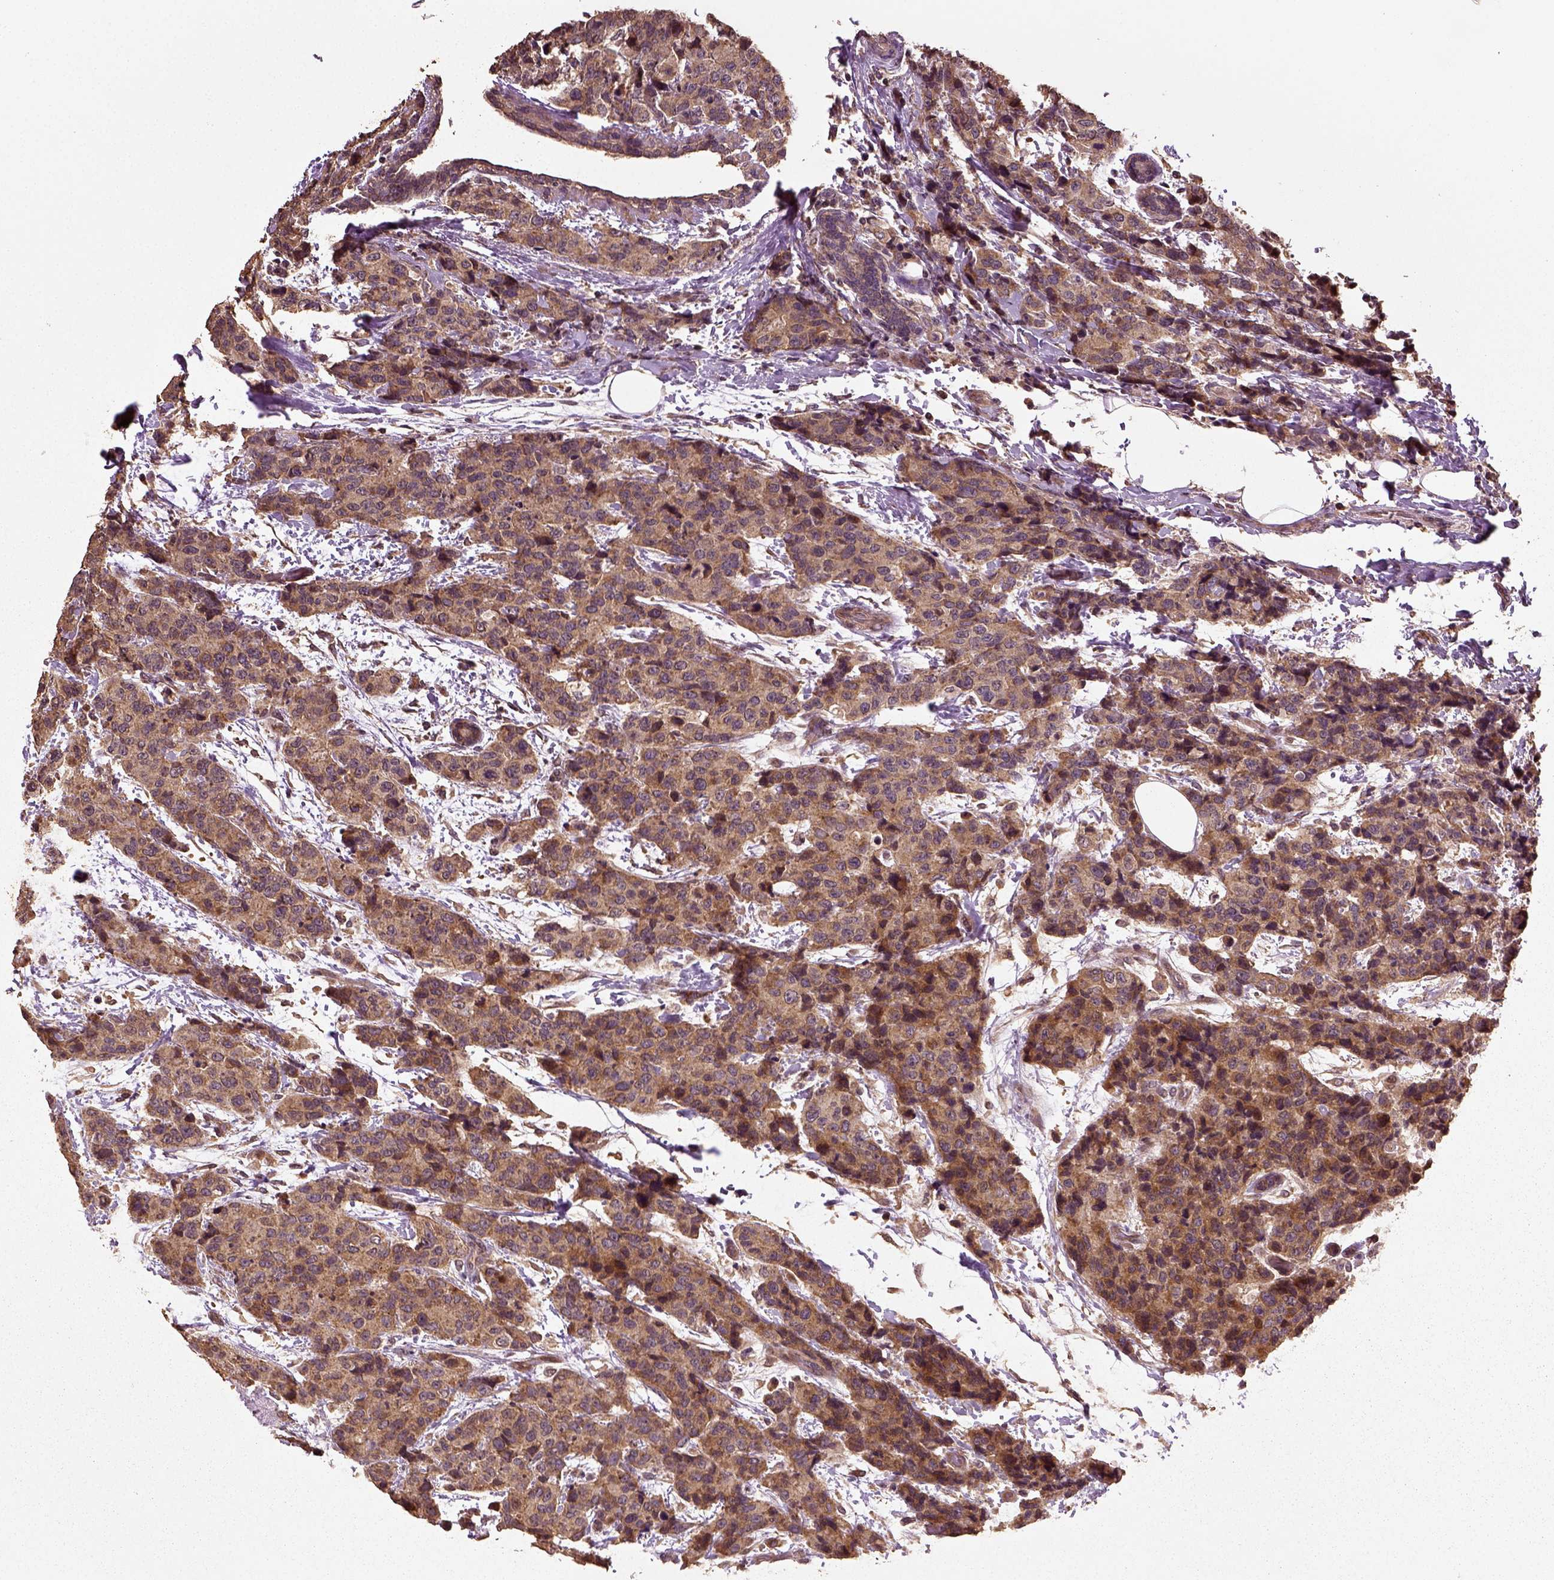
{"staining": {"intensity": "moderate", "quantity": ">75%", "location": "cytoplasmic/membranous"}, "tissue": "breast cancer", "cell_type": "Tumor cells", "image_type": "cancer", "snomed": [{"axis": "morphology", "description": "Lobular carcinoma"}, {"axis": "topography", "description": "Breast"}], "caption": "A high-resolution micrograph shows immunohistochemistry staining of breast cancer, which reveals moderate cytoplasmic/membranous positivity in approximately >75% of tumor cells.", "gene": "ERV3-1", "patient": {"sex": "female", "age": 59}}